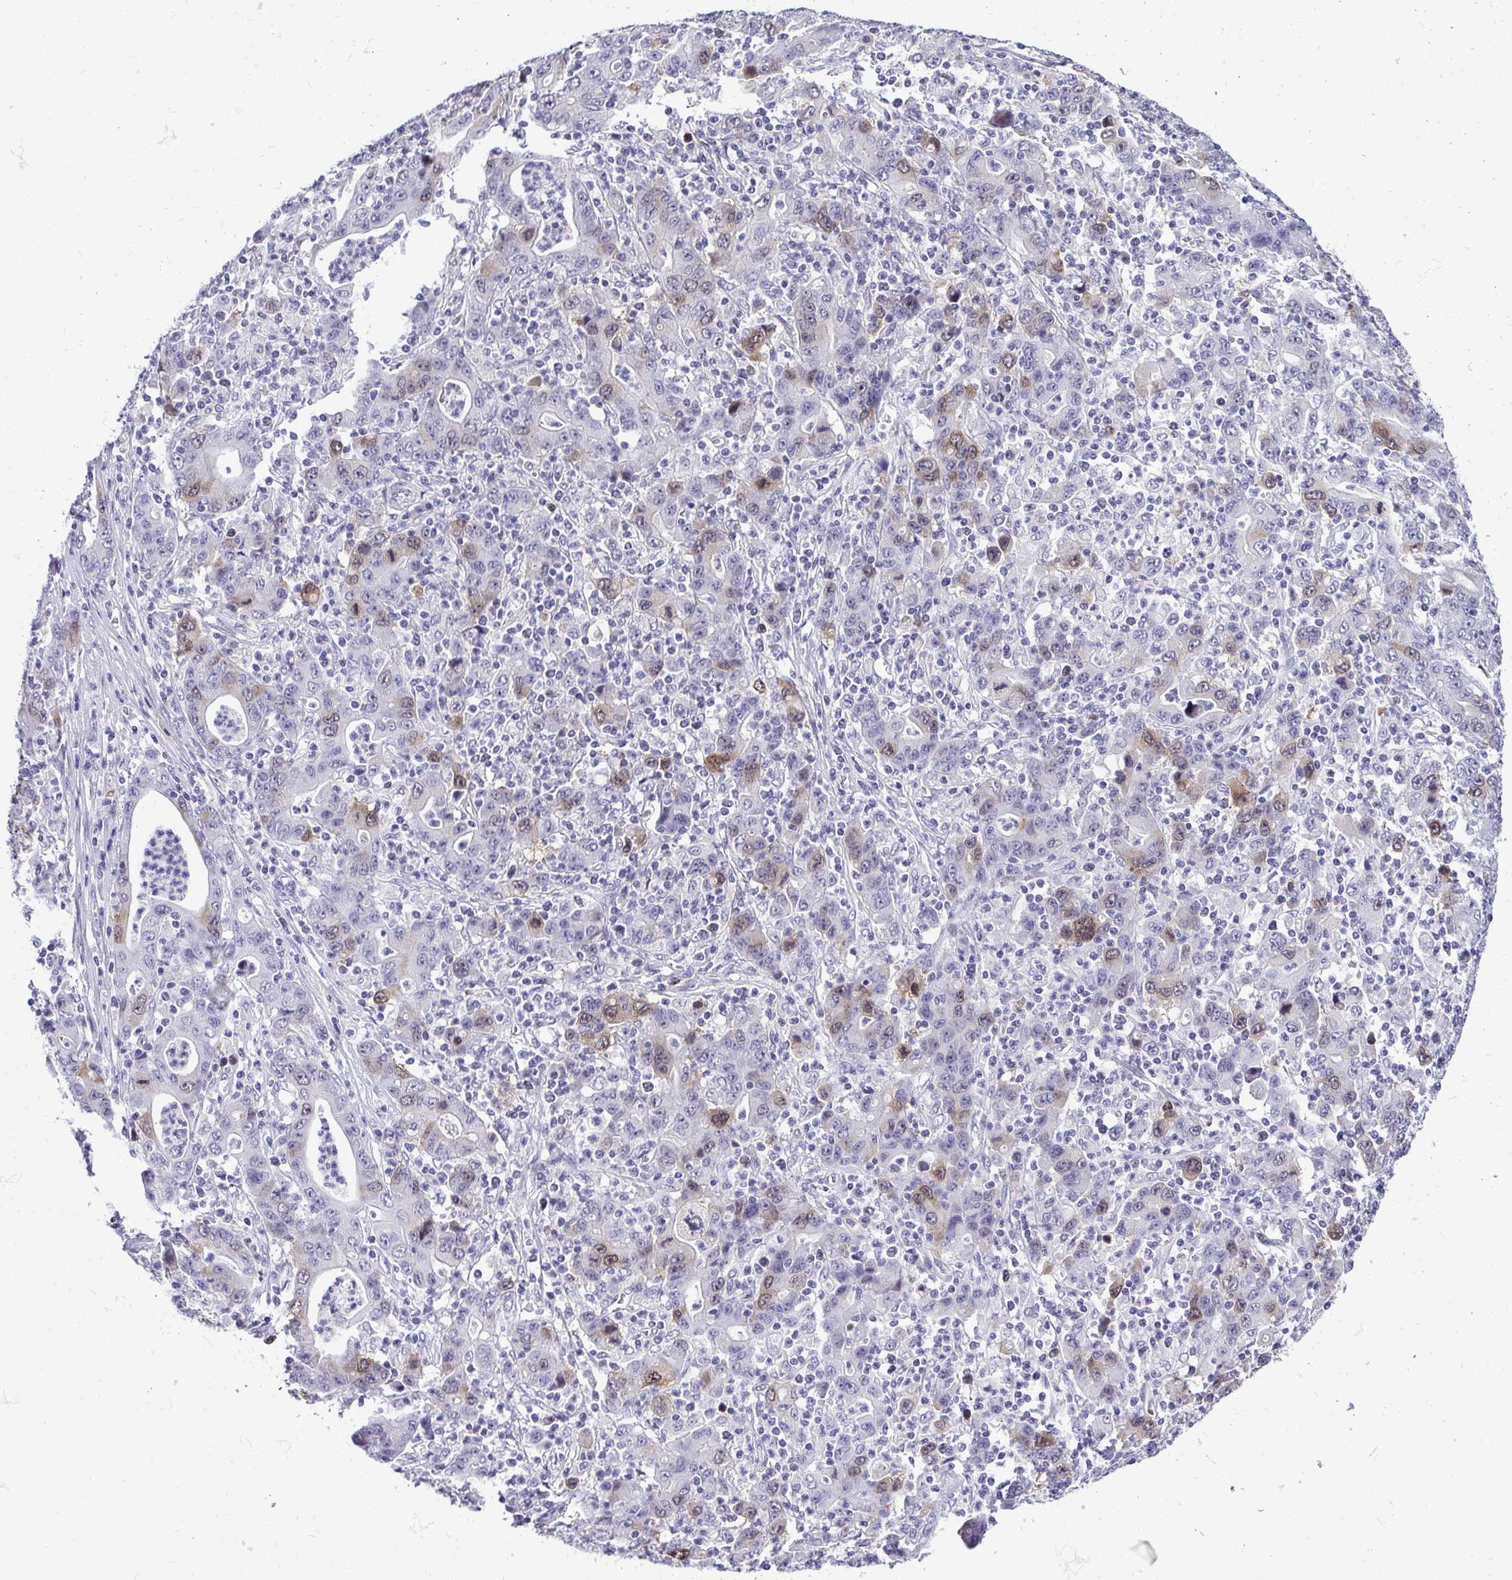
{"staining": {"intensity": "weak", "quantity": "<25%", "location": "cytoplasmic/membranous,nuclear"}, "tissue": "stomach cancer", "cell_type": "Tumor cells", "image_type": "cancer", "snomed": [{"axis": "morphology", "description": "Adenocarcinoma, NOS"}, {"axis": "topography", "description": "Stomach, upper"}], "caption": "Human stomach cancer (adenocarcinoma) stained for a protein using immunohistochemistry (IHC) displays no positivity in tumor cells.", "gene": "CDC20", "patient": {"sex": "male", "age": 69}}